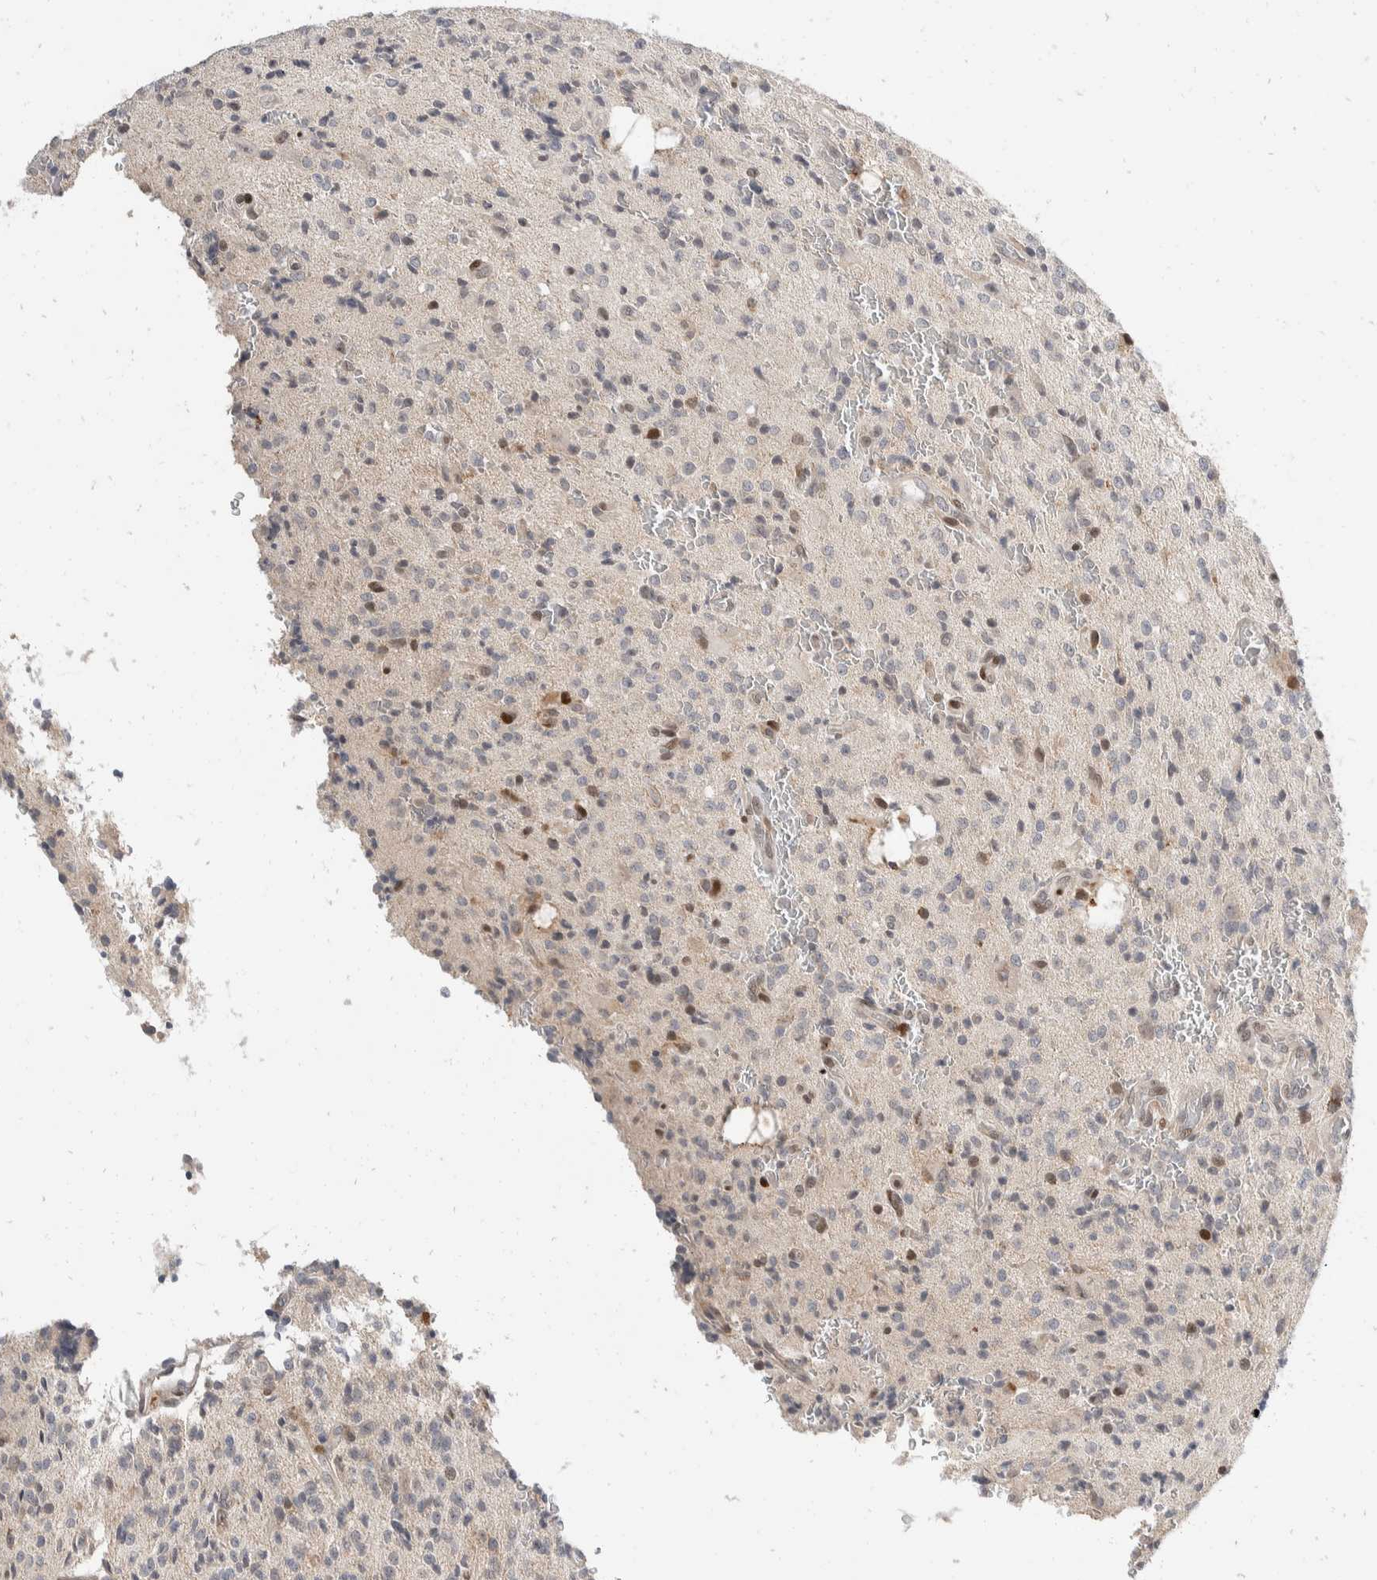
{"staining": {"intensity": "negative", "quantity": "none", "location": "none"}, "tissue": "glioma", "cell_type": "Tumor cells", "image_type": "cancer", "snomed": [{"axis": "morphology", "description": "Glioma, malignant, High grade"}, {"axis": "topography", "description": "Brain"}], "caption": "There is no significant positivity in tumor cells of glioma. Nuclei are stained in blue.", "gene": "ZNF703", "patient": {"sex": "male", "age": 34}}